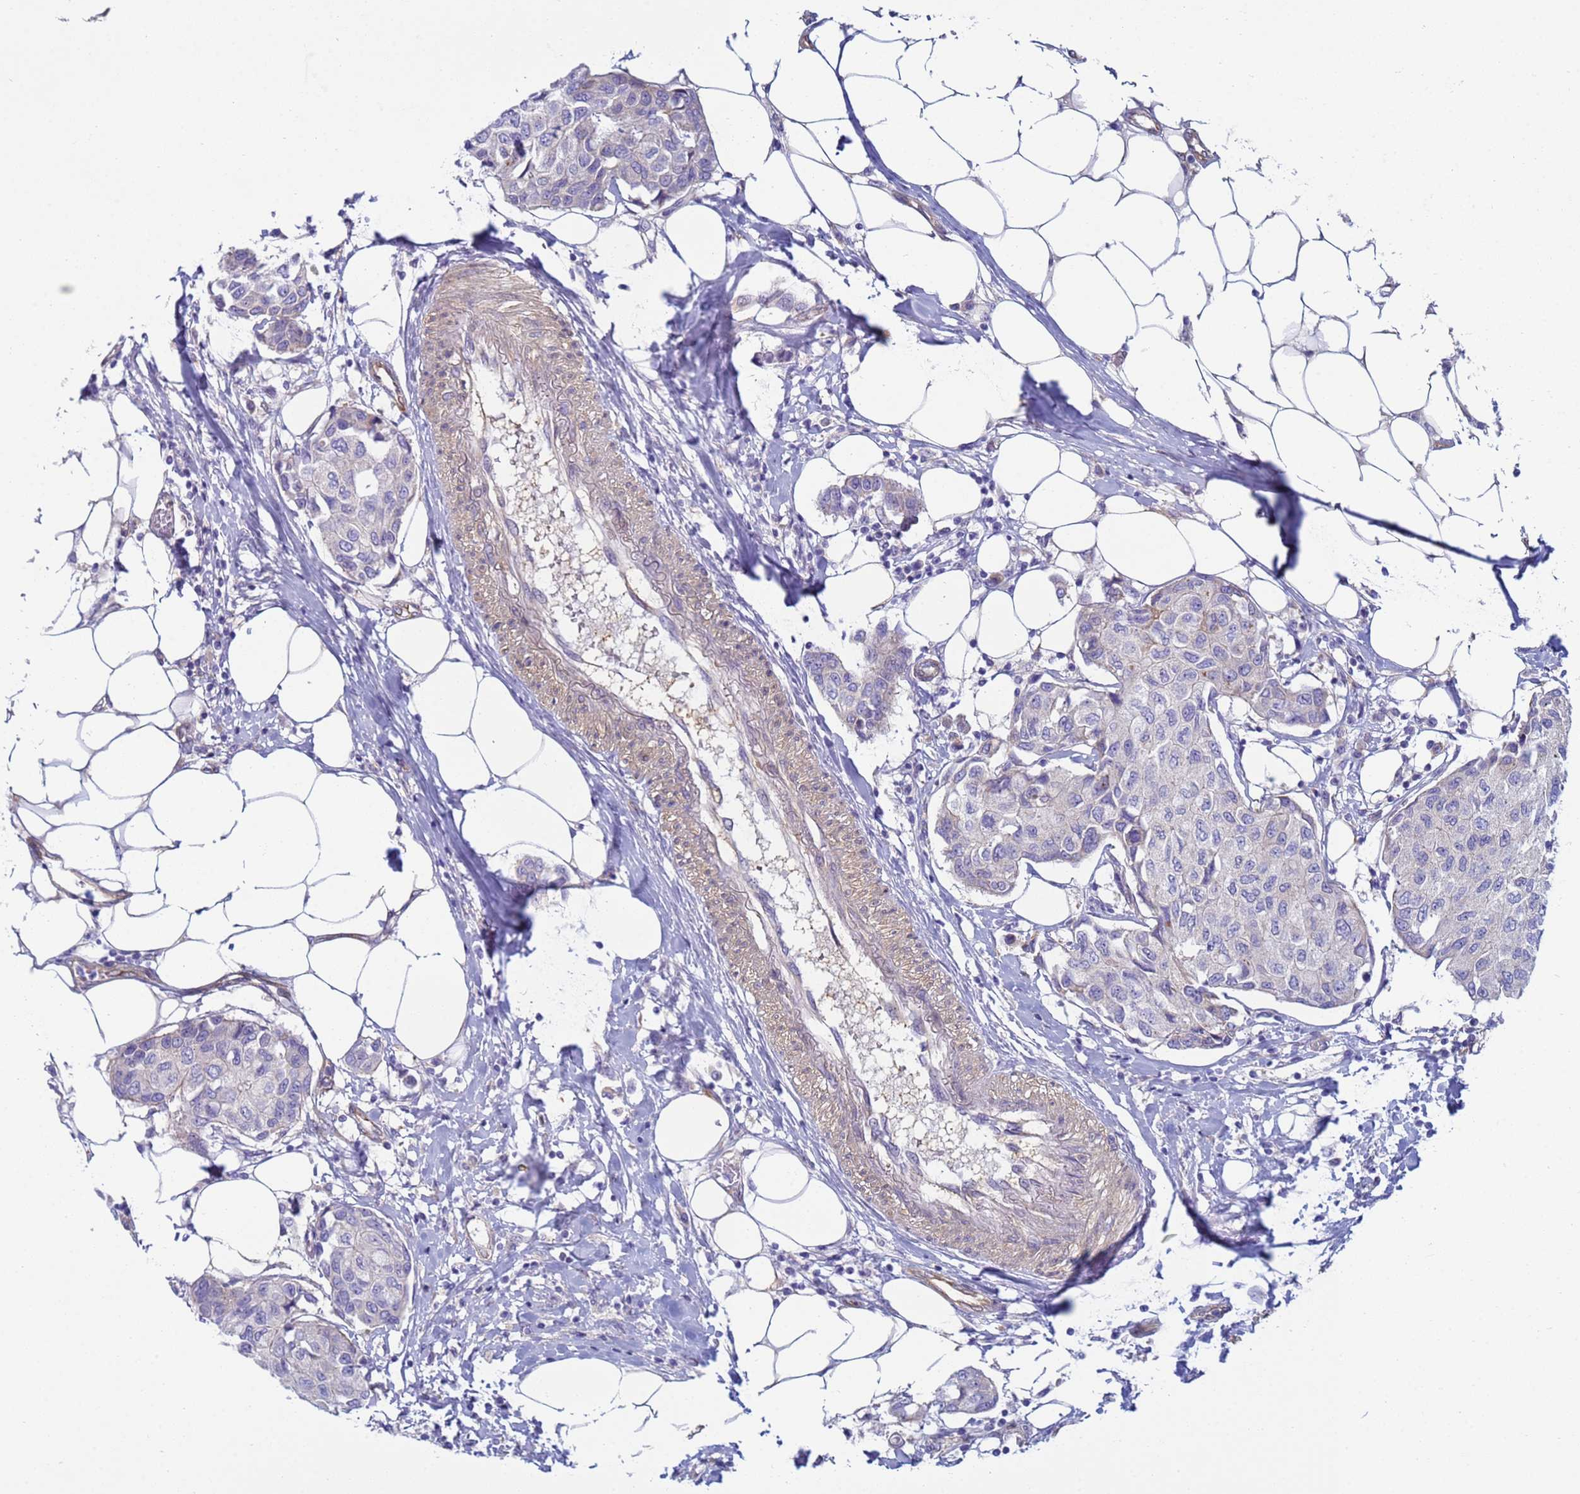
{"staining": {"intensity": "negative", "quantity": "none", "location": "none"}, "tissue": "breast cancer", "cell_type": "Tumor cells", "image_type": "cancer", "snomed": [{"axis": "morphology", "description": "Duct carcinoma"}, {"axis": "topography", "description": "Breast"}], "caption": "Immunohistochemical staining of breast cancer reveals no significant positivity in tumor cells. (Brightfield microscopy of DAB (3,3'-diaminobenzidine) IHC at high magnification).", "gene": "TRPC6", "patient": {"sex": "female", "age": 80}}